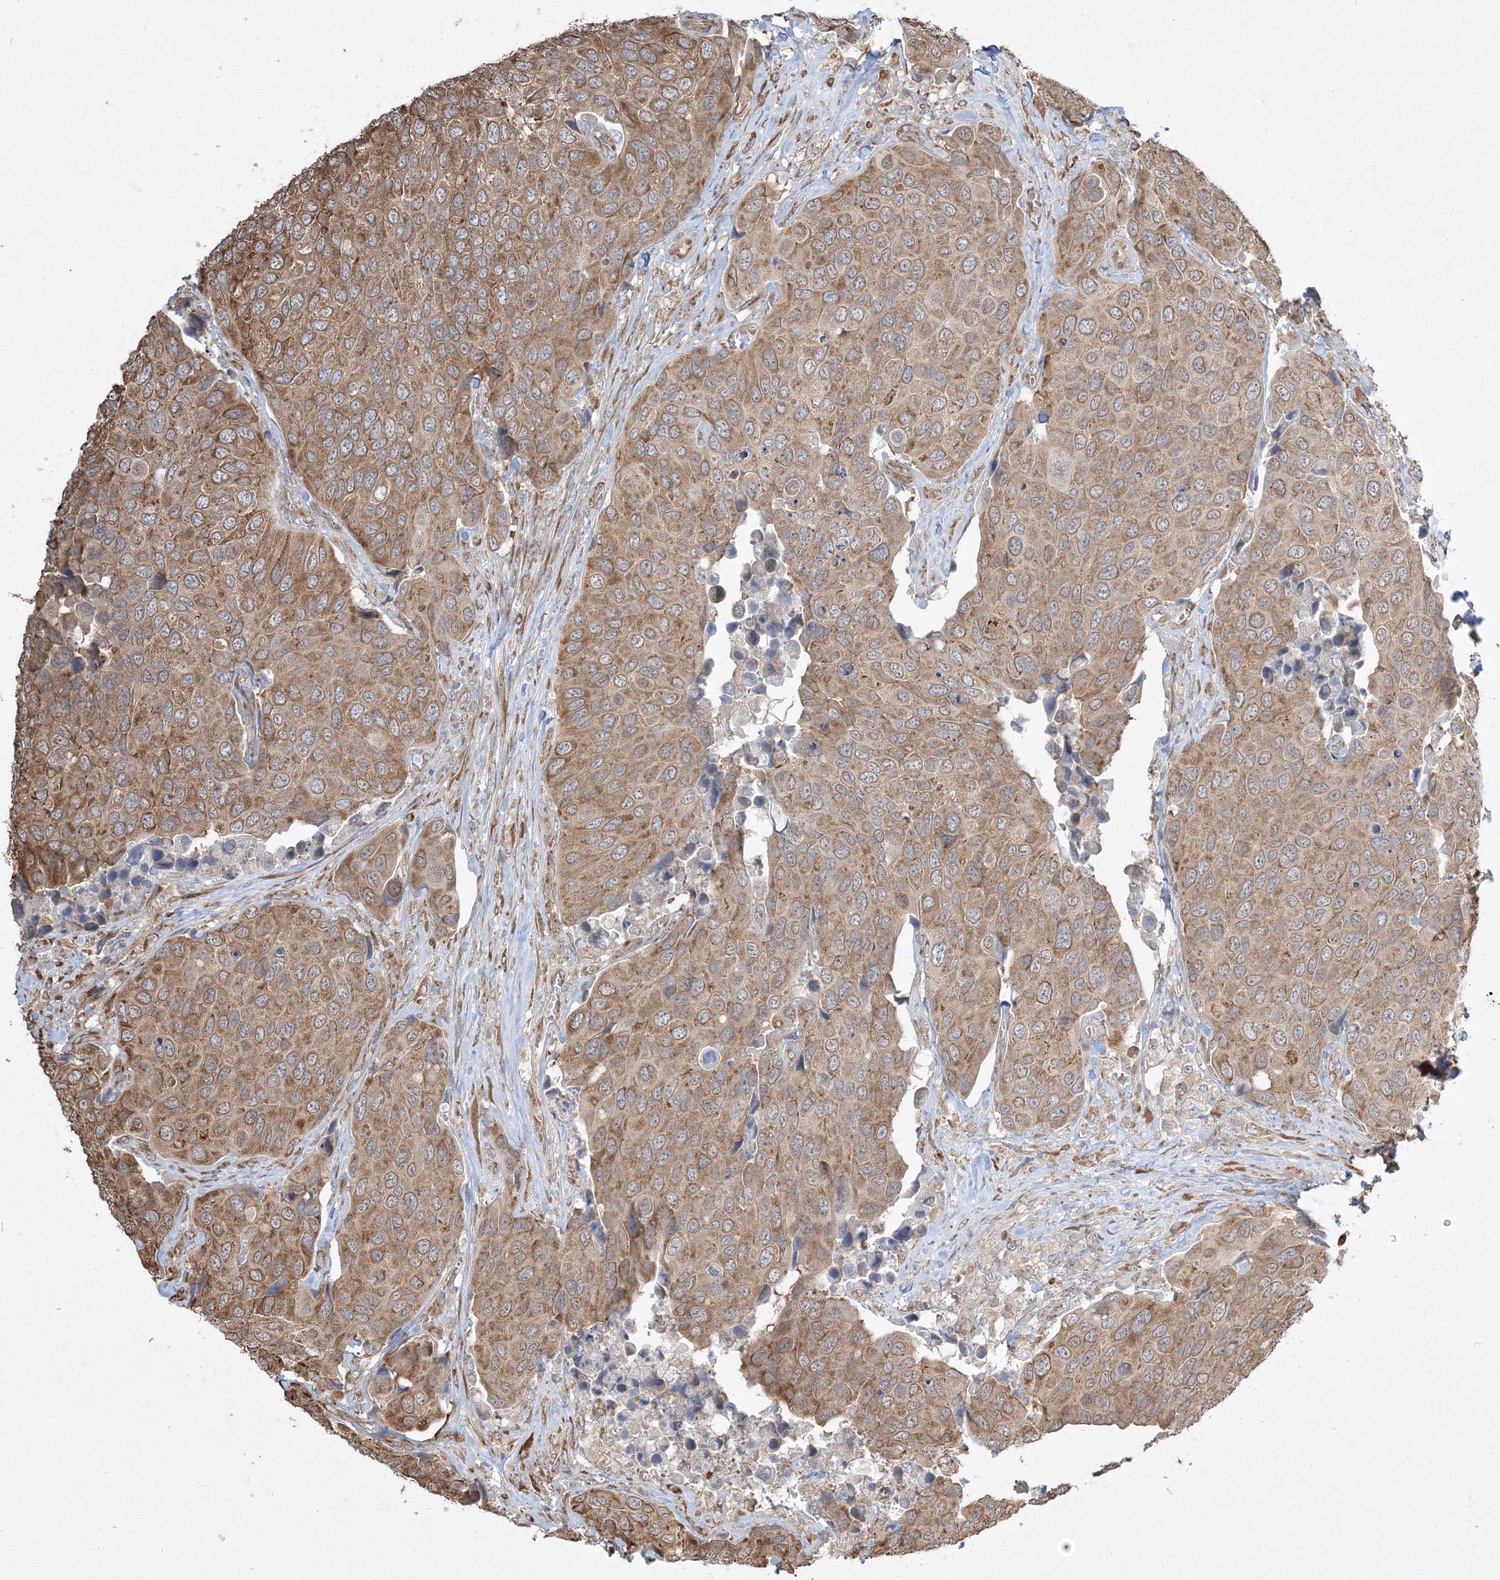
{"staining": {"intensity": "moderate", "quantity": ">75%", "location": "cytoplasmic/membranous"}, "tissue": "urothelial cancer", "cell_type": "Tumor cells", "image_type": "cancer", "snomed": [{"axis": "morphology", "description": "Urothelial carcinoma, High grade"}, {"axis": "topography", "description": "Urinary bladder"}], "caption": "Moderate cytoplasmic/membranous staining is identified in about >75% of tumor cells in urothelial carcinoma (high-grade).", "gene": "FBXL8", "patient": {"sex": "male", "age": 74}}